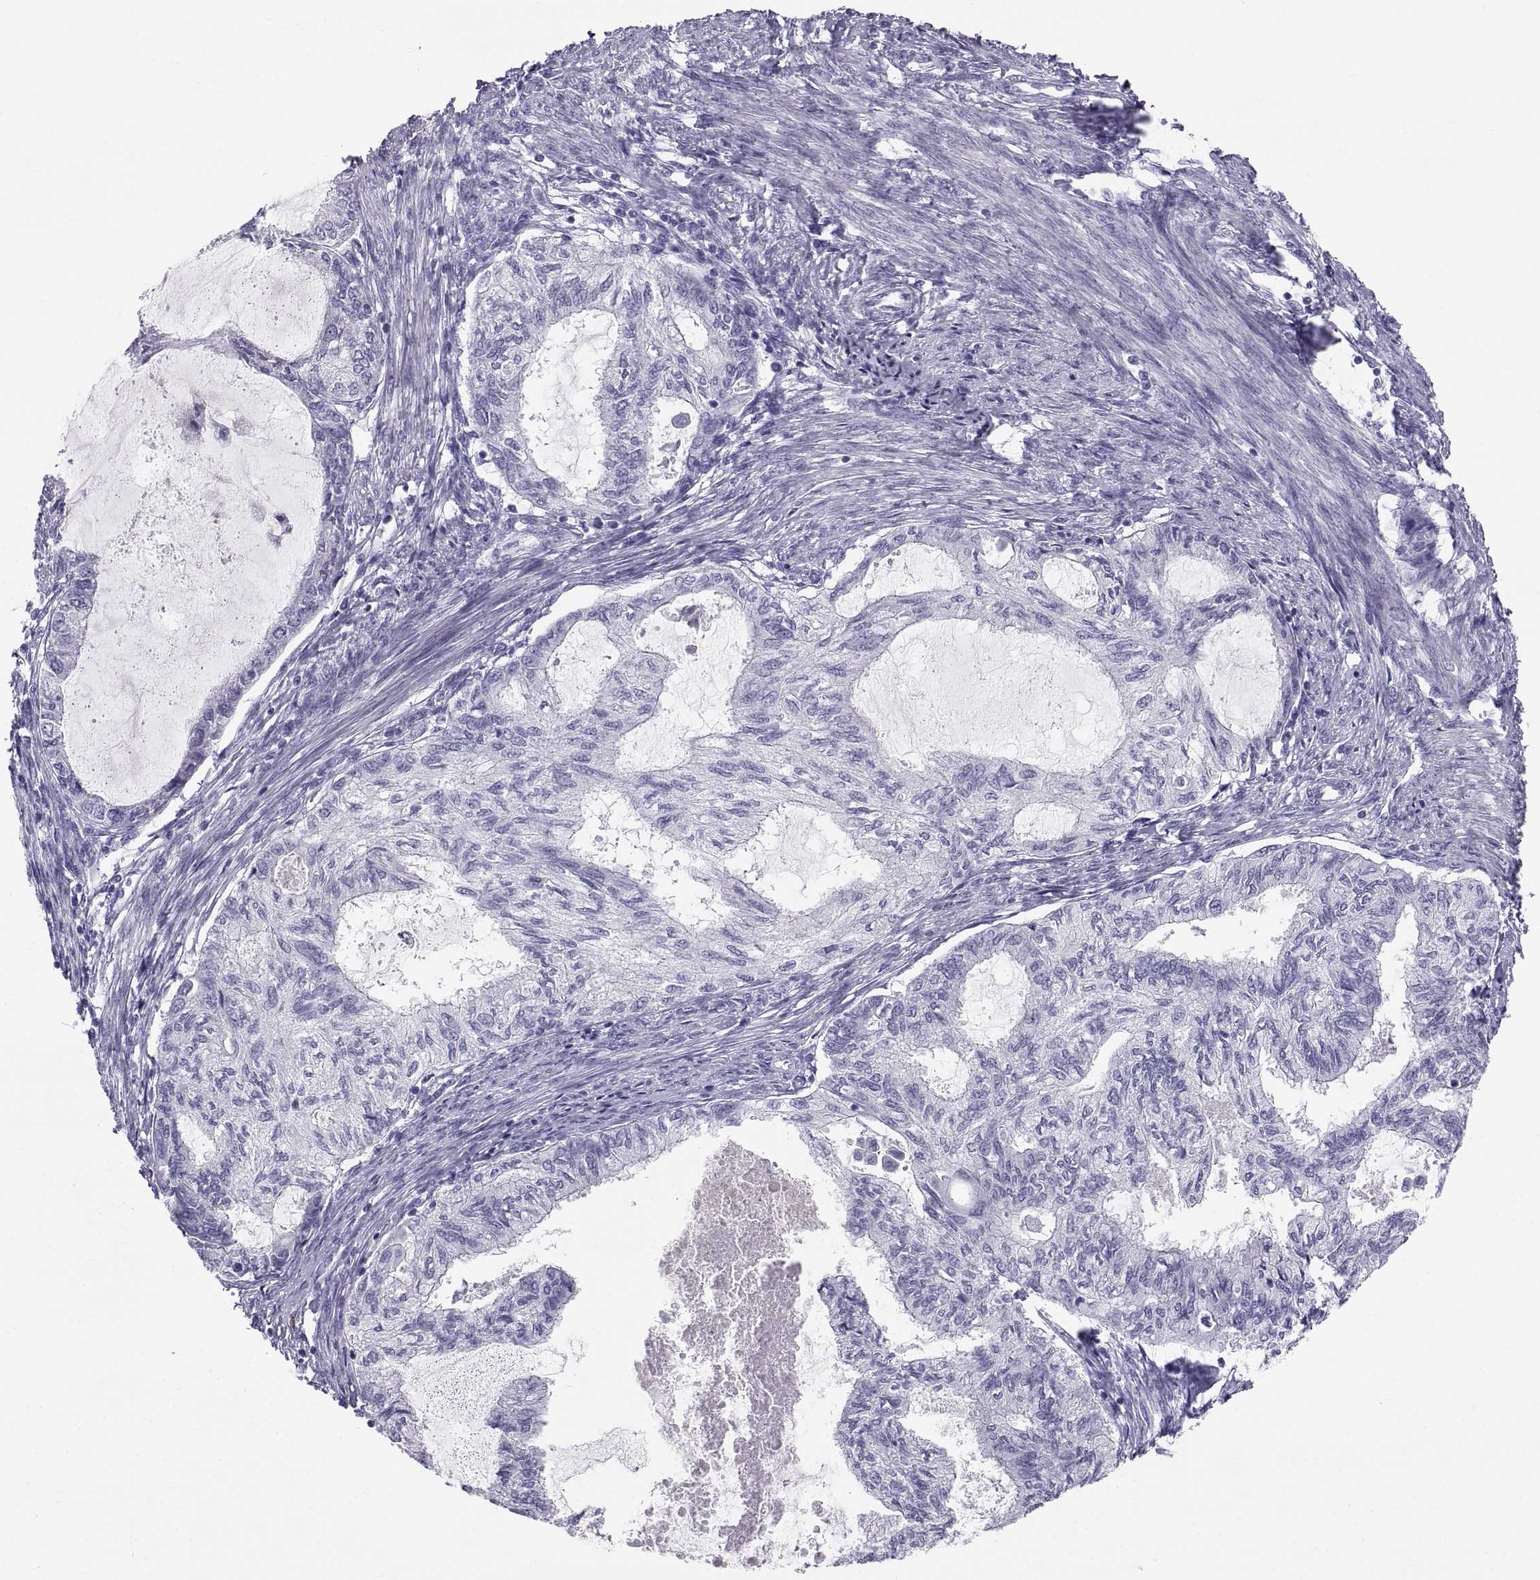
{"staining": {"intensity": "negative", "quantity": "none", "location": "none"}, "tissue": "endometrial cancer", "cell_type": "Tumor cells", "image_type": "cancer", "snomed": [{"axis": "morphology", "description": "Adenocarcinoma, NOS"}, {"axis": "topography", "description": "Endometrium"}], "caption": "DAB immunohistochemical staining of human endometrial cancer (adenocarcinoma) displays no significant staining in tumor cells.", "gene": "CT47A10", "patient": {"sex": "female", "age": 86}}